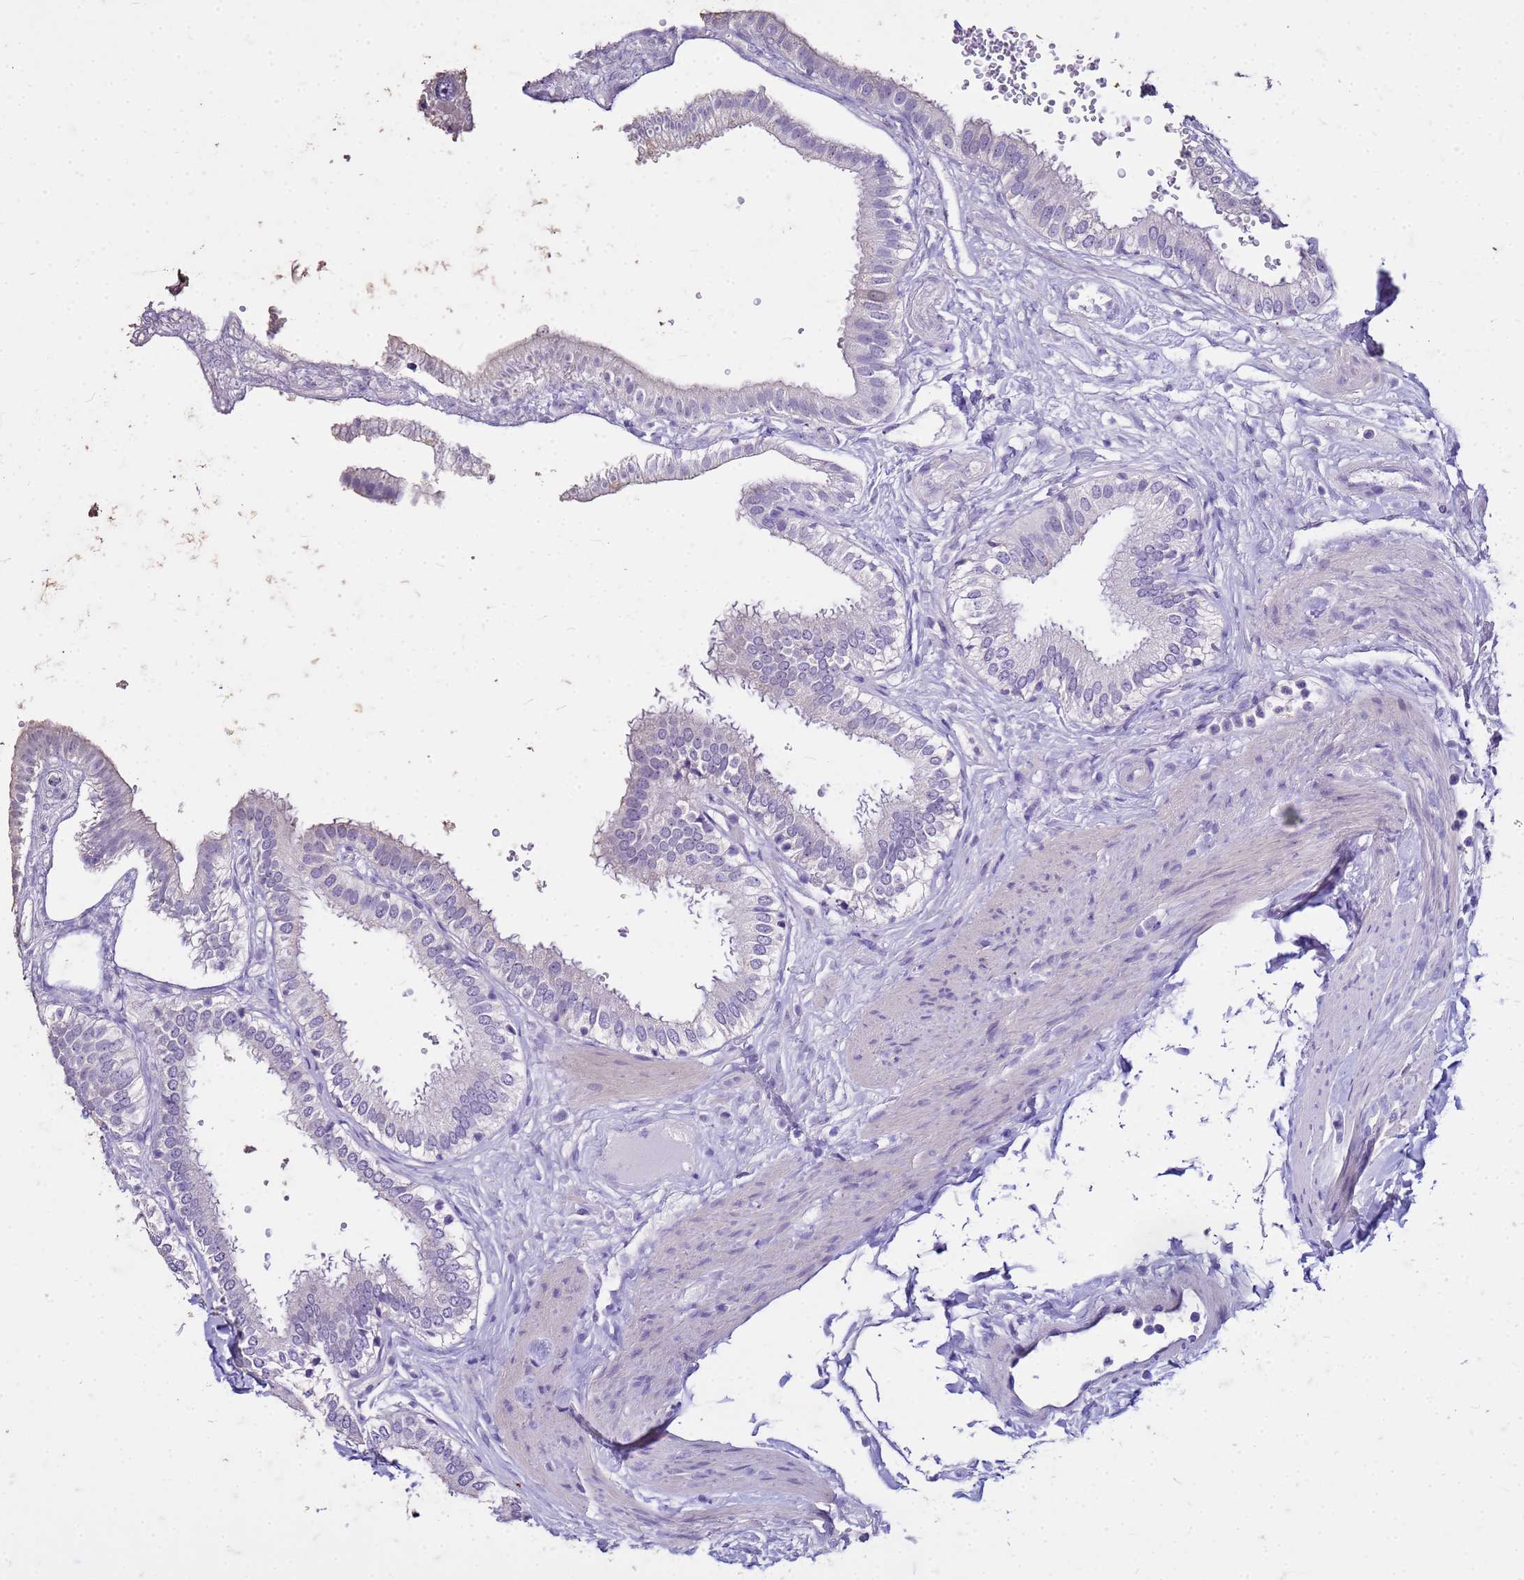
{"staining": {"intensity": "negative", "quantity": "none", "location": "none"}, "tissue": "gallbladder", "cell_type": "Glandular cells", "image_type": "normal", "snomed": [{"axis": "morphology", "description": "Normal tissue, NOS"}, {"axis": "topography", "description": "Gallbladder"}], "caption": "Immunohistochemical staining of unremarkable human gallbladder exhibits no significant staining in glandular cells. (DAB (3,3'-diaminobenzidine) immunohistochemistry, high magnification).", "gene": "FAM184B", "patient": {"sex": "female", "age": 61}}